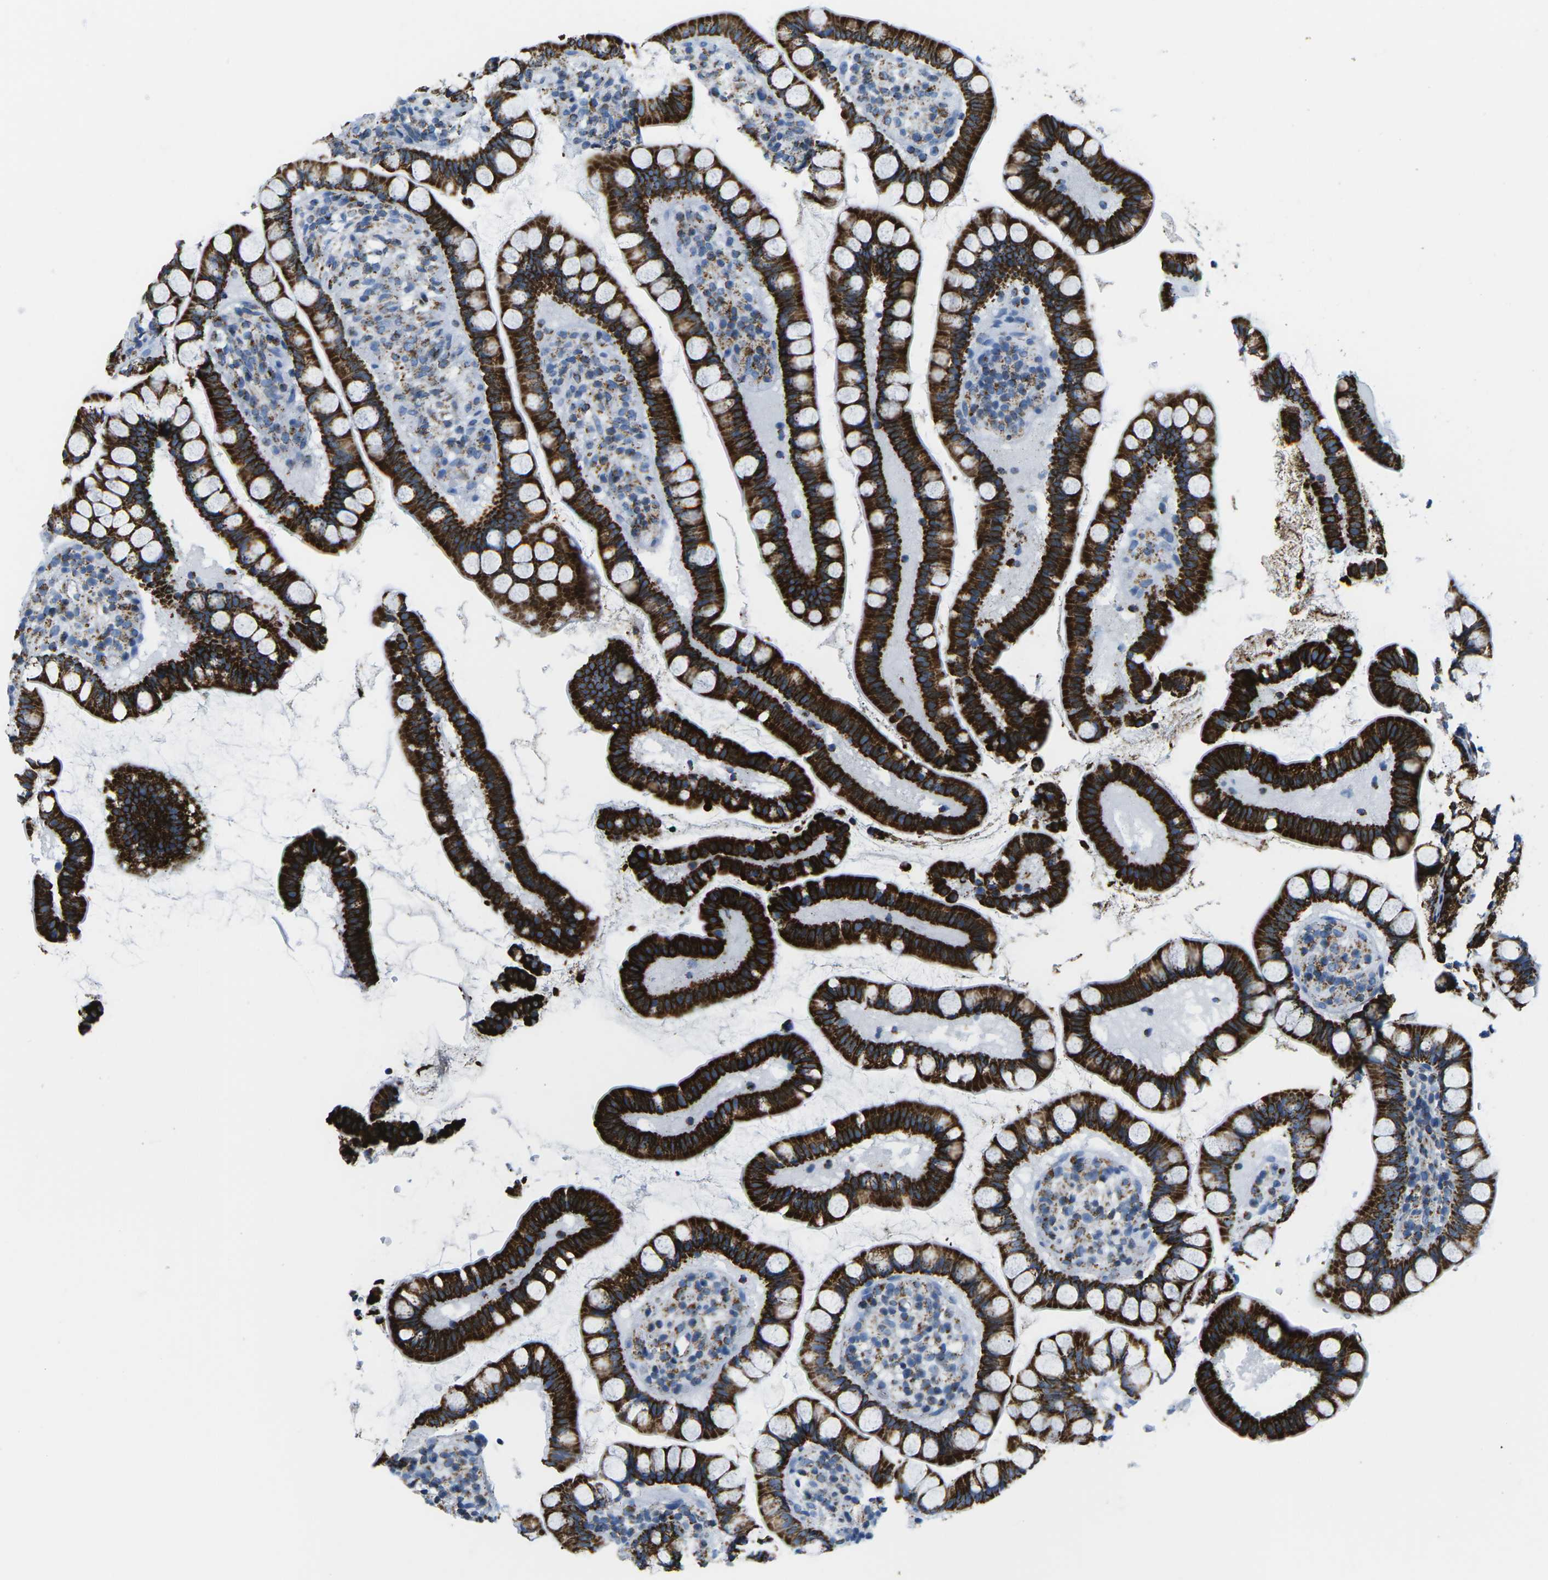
{"staining": {"intensity": "strong", "quantity": ">75%", "location": "cytoplasmic/membranous"}, "tissue": "small intestine", "cell_type": "Glandular cells", "image_type": "normal", "snomed": [{"axis": "morphology", "description": "Normal tissue, NOS"}, {"axis": "topography", "description": "Small intestine"}], "caption": "A high amount of strong cytoplasmic/membranous positivity is present in about >75% of glandular cells in normal small intestine. Using DAB (3,3'-diaminobenzidine) (brown) and hematoxylin (blue) stains, captured at high magnification using brightfield microscopy.", "gene": "COX6C", "patient": {"sex": "female", "age": 84}}